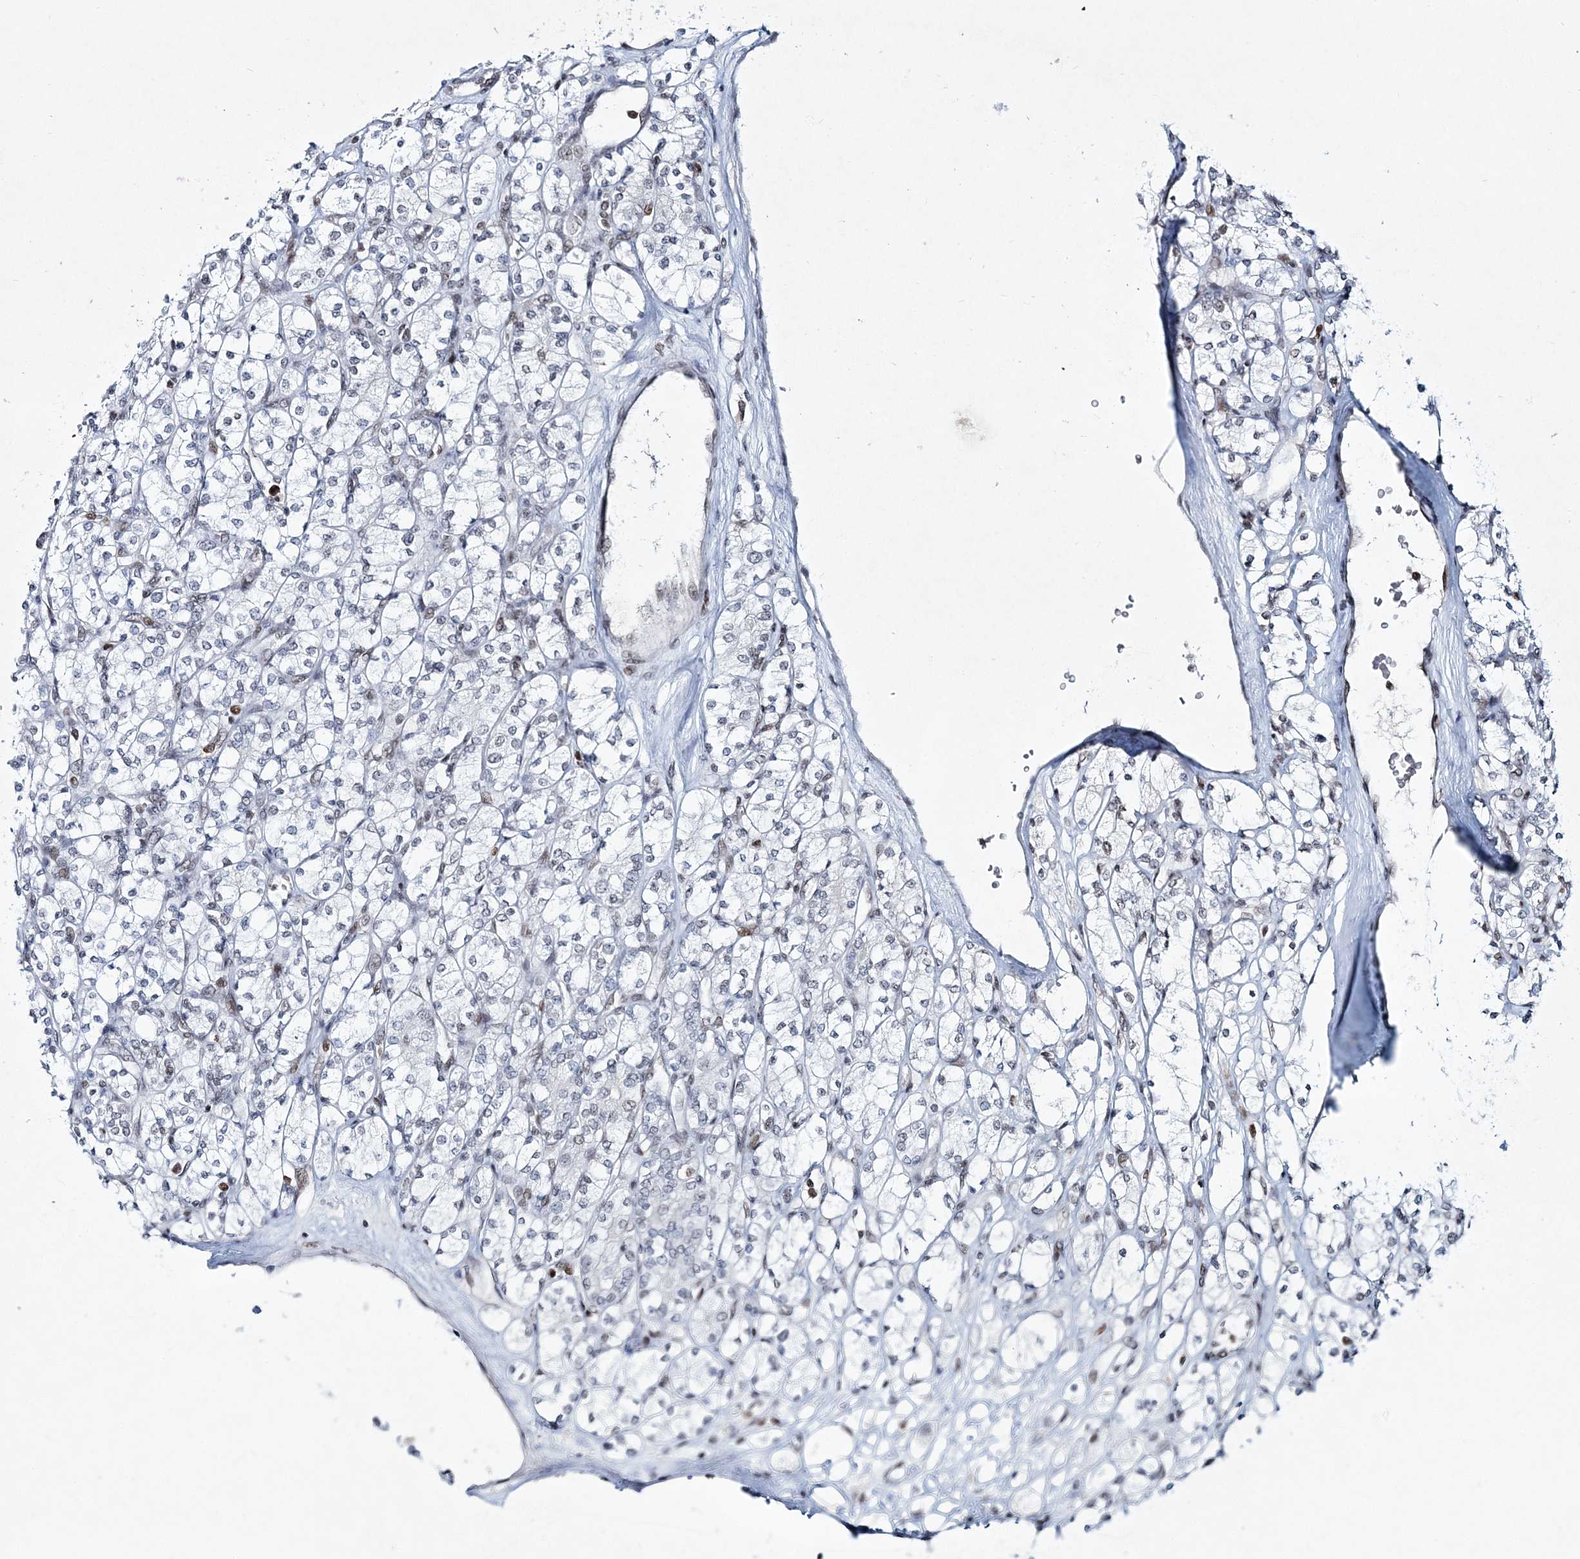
{"staining": {"intensity": "negative", "quantity": "none", "location": "none"}, "tissue": "renal cancer", "cell_type": "Tumor cells", "image_type": "cancer", "snomed": [{"axis": "morphology", "description": "Adenocarcinoma, NOS"}, {"axis": "topography", "description": "Kidney"}], "caption": "DAB (3,3'-diaminobenzidine) immunohistochemical staining of renal adenocarcinoma reveals no significant expression in tumor cells. The staining was performed using DAB to visualize the protein expression in brown, while the nuclei were stained in blue with hematoxylin (Magnification: 20x).", "gene": "LRRFIP2", "patient": {"sex": "male", "age": 77}}